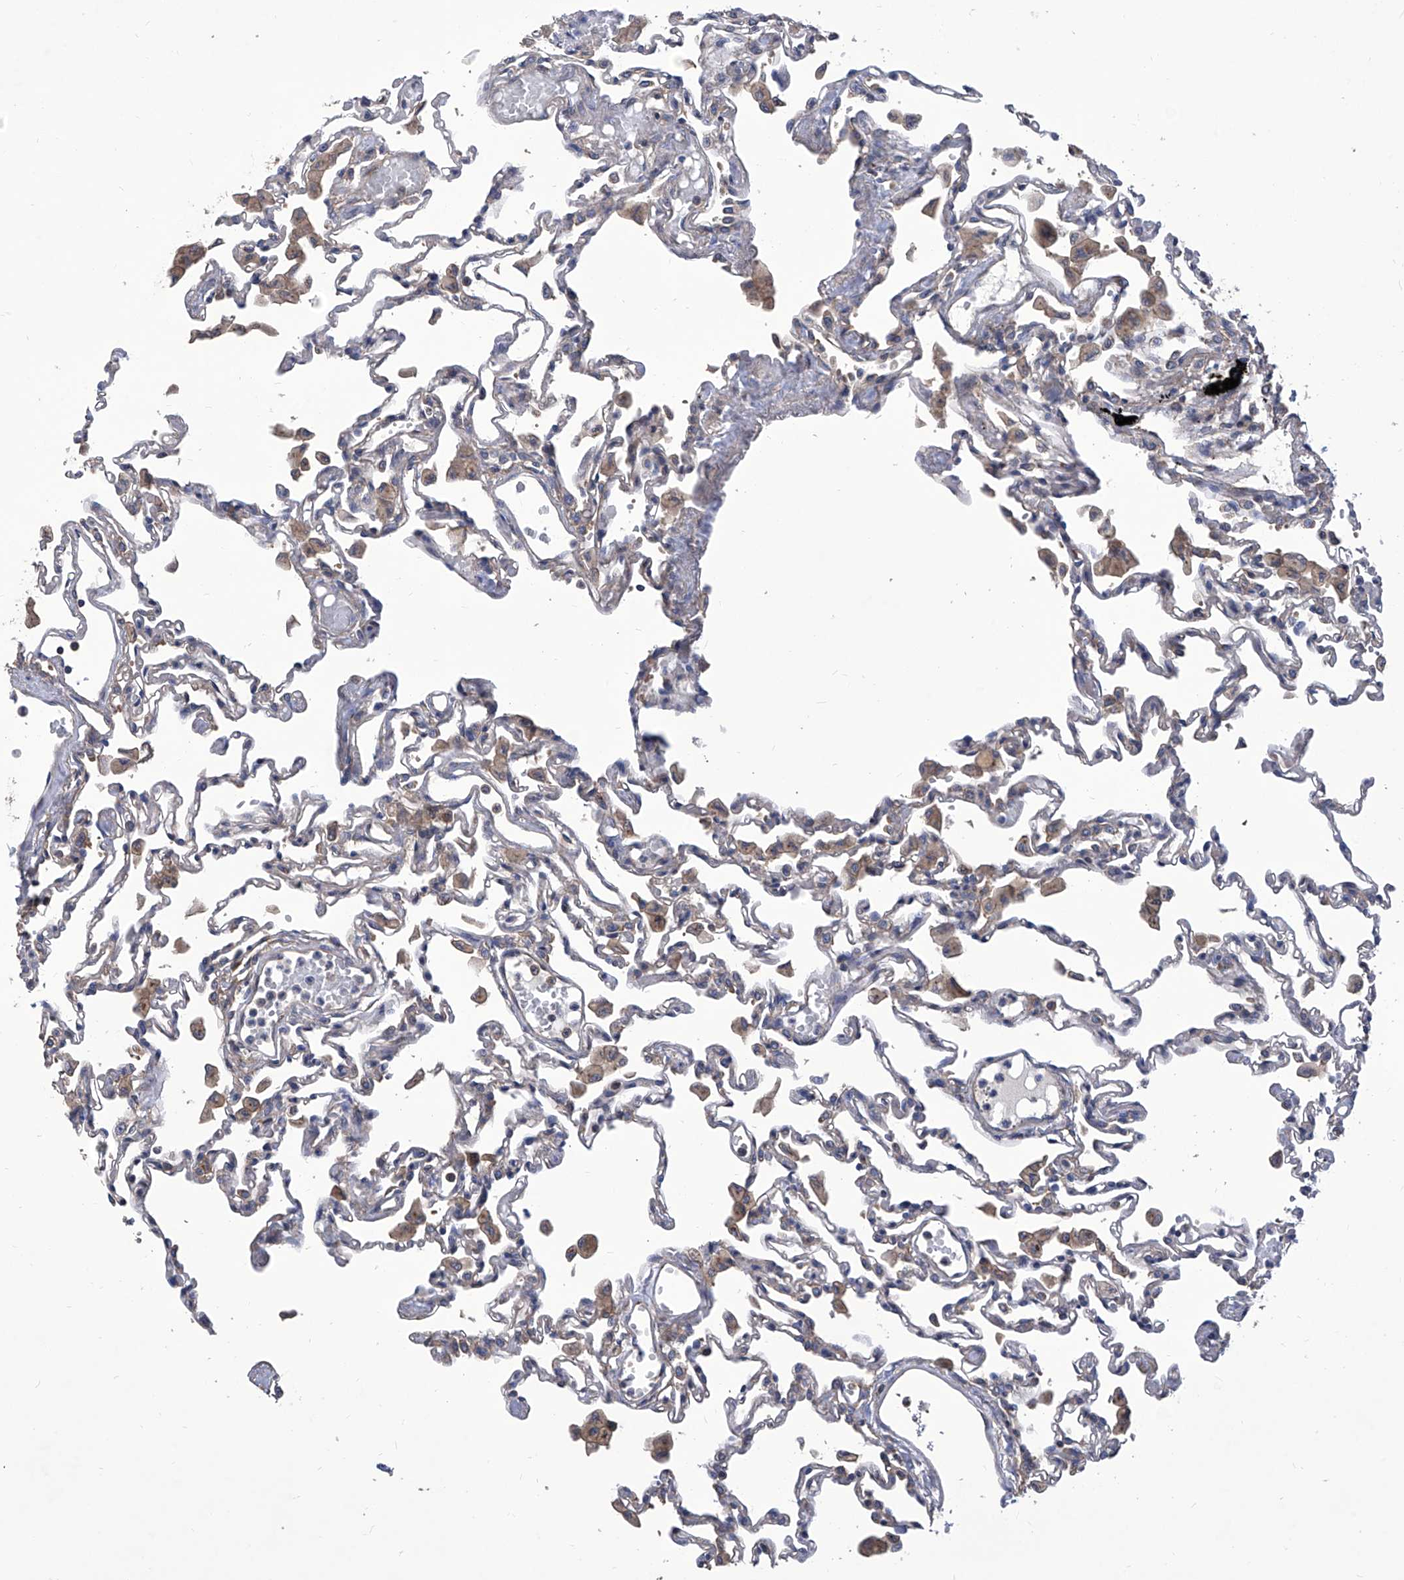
{"staining": {"intensity": "weak", "quantity": "25%-75%", "location": "cytoplasmic/membranous"}, "tissue": "lung", "cell_type": "Alveolar cells", "image_type": "normal", "snomed": [{"axis": "morphology", "description": "Normal tissue, NOS"}, {"axis": "topography", "description": "Bronchus"}, {"axis": "topography", "description": "Lung"}], "caption": "Protein expression analysis of normal lung reveals weak cytoplasmic/membranous positivity in about 25%-75% of alveolar cells.", "gene": "TJAP1", "patient": {"sex": "female", "age": 49}}